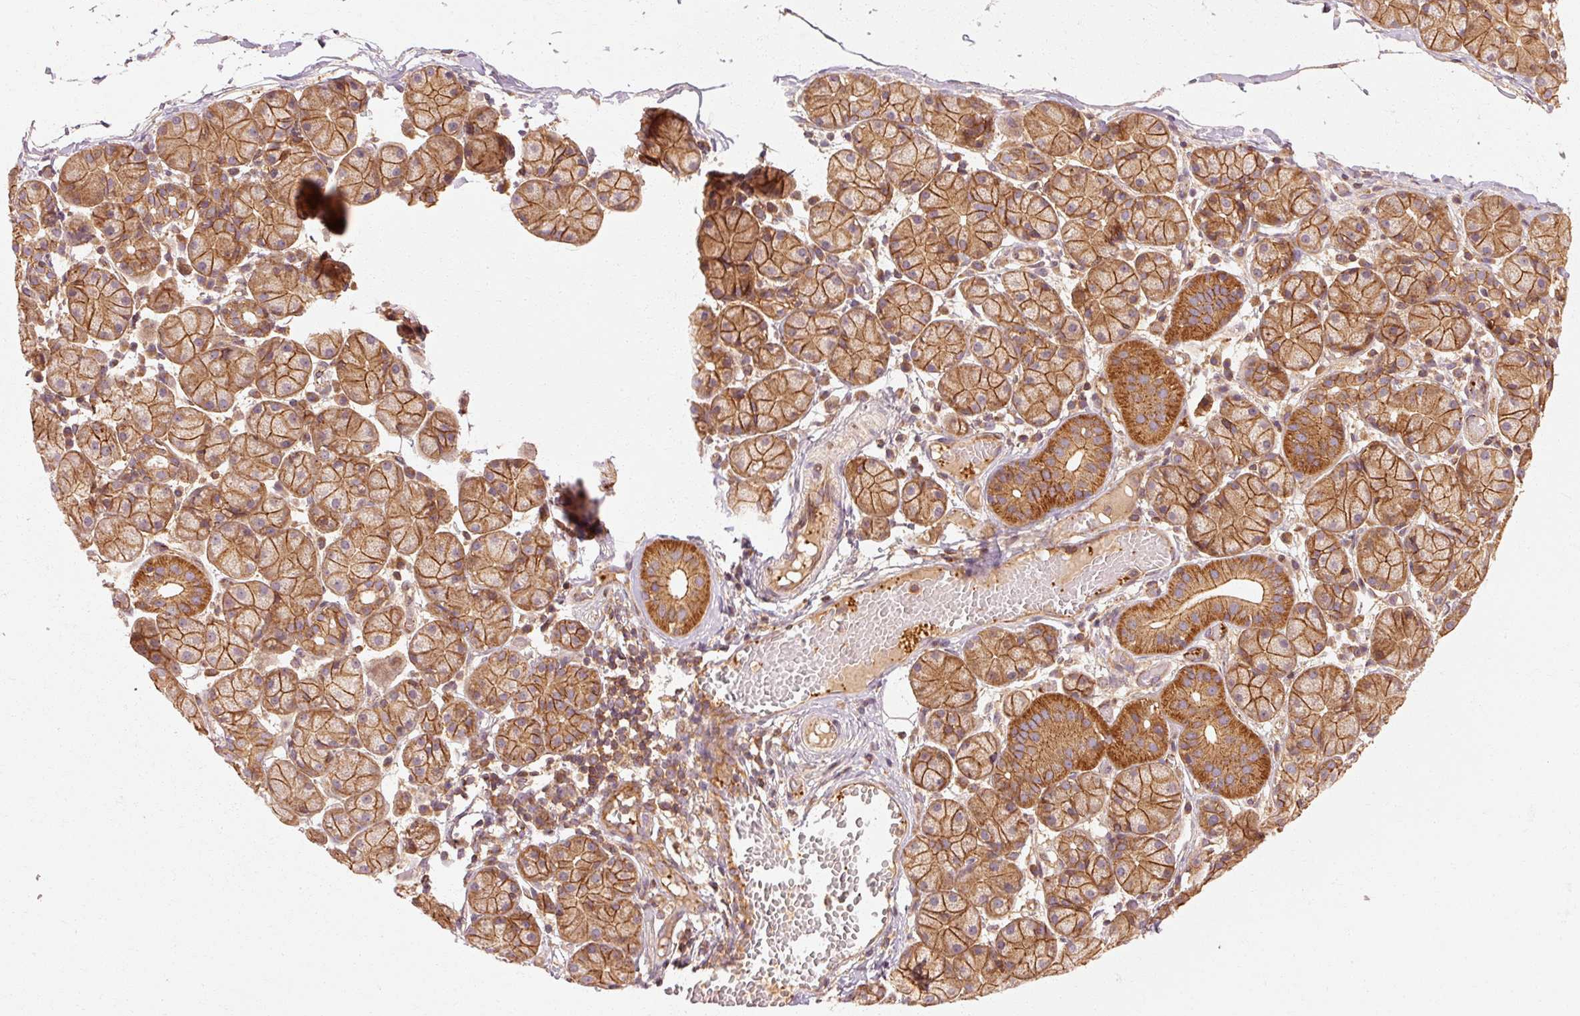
{"staining": {"intensity": "strong", "quantity": "25%-75%", "location": "cytoplasmic/membranous"}, "tissue": "salivary gland", "cell_type": "Glandular cells", "image_type": "normal", "snomed": [{"axis": "morphology", "description": "Normal tissue, NOS"}, {"axis": "topography", "description": "Salivary gland"}], "caption": "Protein expression analysis of normal salivary gland shows strong cytoplasmic/membranous staining in approximately 25%-75% of glandular cells.", "gene": "CTNNA1", "patient": {"sex": "female", "age": 24}}